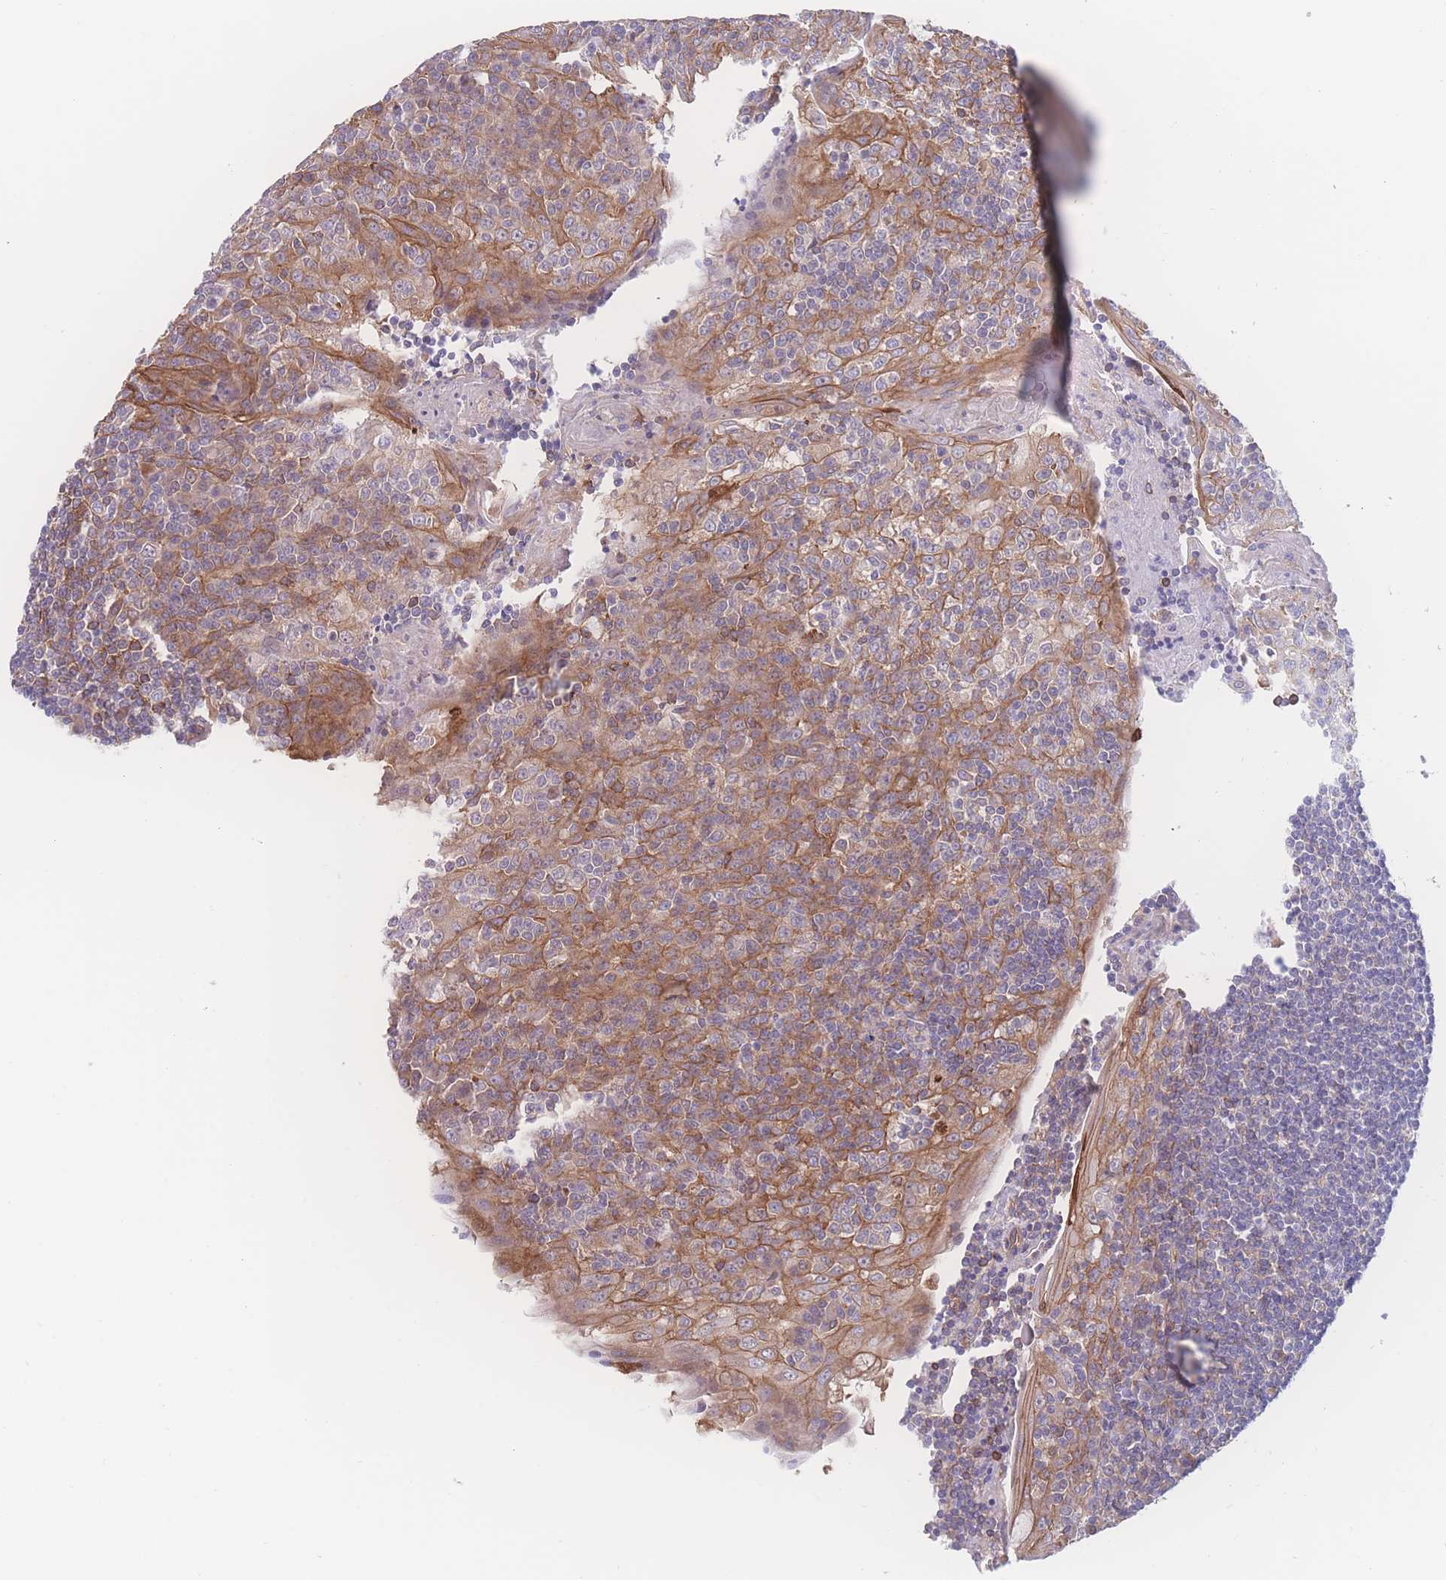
{"staining": {"intensity": "negative", "quantity": "none", "location": "none"}, "tissue": "tonsil", "cell_type": "Germinal center cells", "image_type": "normal", "snomed": [{"axis": "morphology", "description": "Normal tissue, NOS"}, {"axis": "topography", "description": "Tonsil"}], "caption": "This is a image of immunohistochemistry (IHC) staining of benign tonsil, which shows no expression in germinal center cells. (DAB (3,3'-diaminobenzidine) immunohistochemistry visualized using brightfield microscopy, high magnification).", "gene": "CFAP97", "patient": {"sex": "male", "age": 27}}